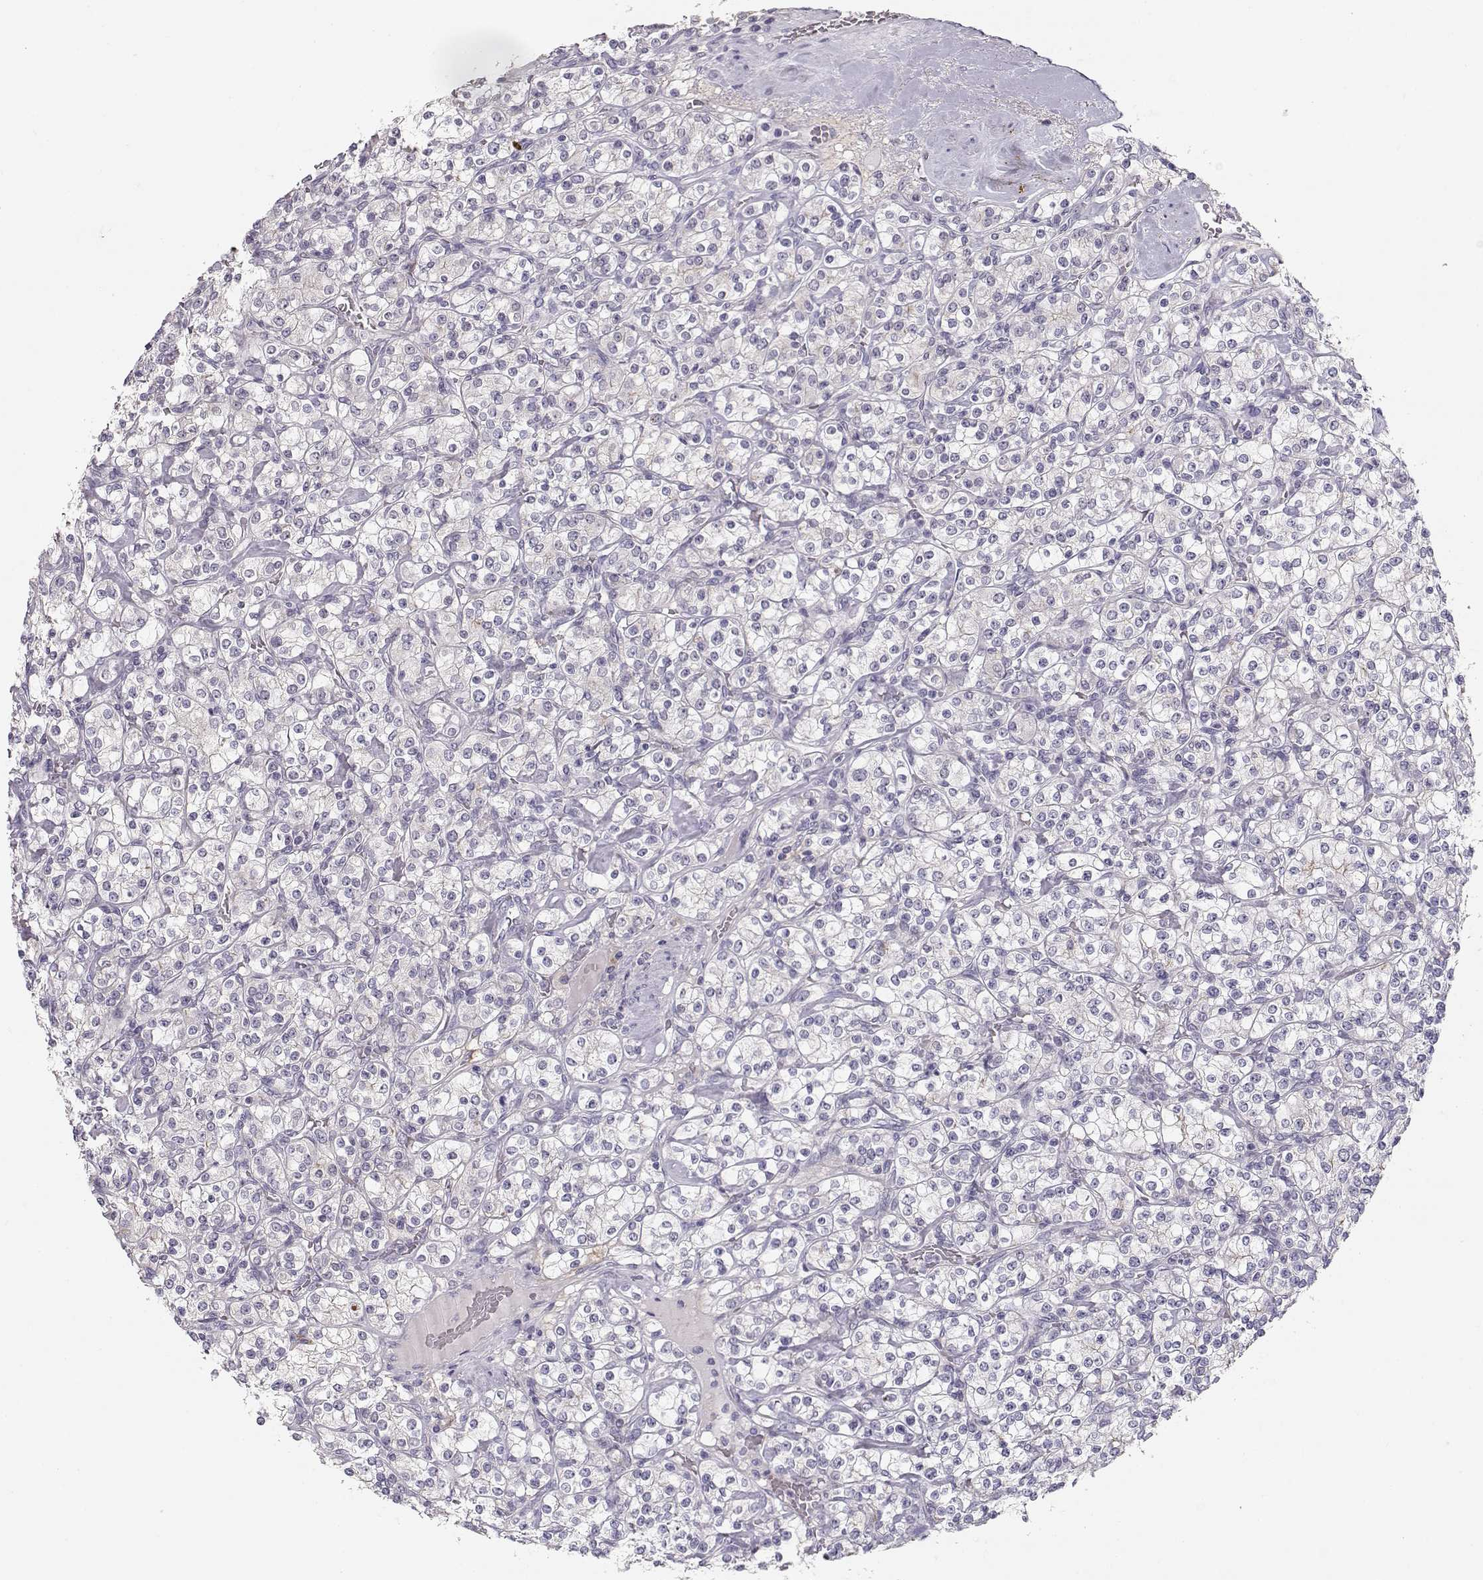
{"staining": {"intensity": "negative", "quantity": "none", "location": "none"}, "tissue": "renal cancer", "cell_type": "Tumor cells", "image_type": "cancer", "snomed": [{"axis": "morphology", "description": "Adenocarcinoma, NOS"}, {"axis": "topography", "description": "Kidney"}], "caption": "This is an immunohistochemistry micrograph of human renal adenocarcinoma. There is no positivity in tumor cells.", "gene": "TTC26", "patient": {"sex": "male", "age": 77}}